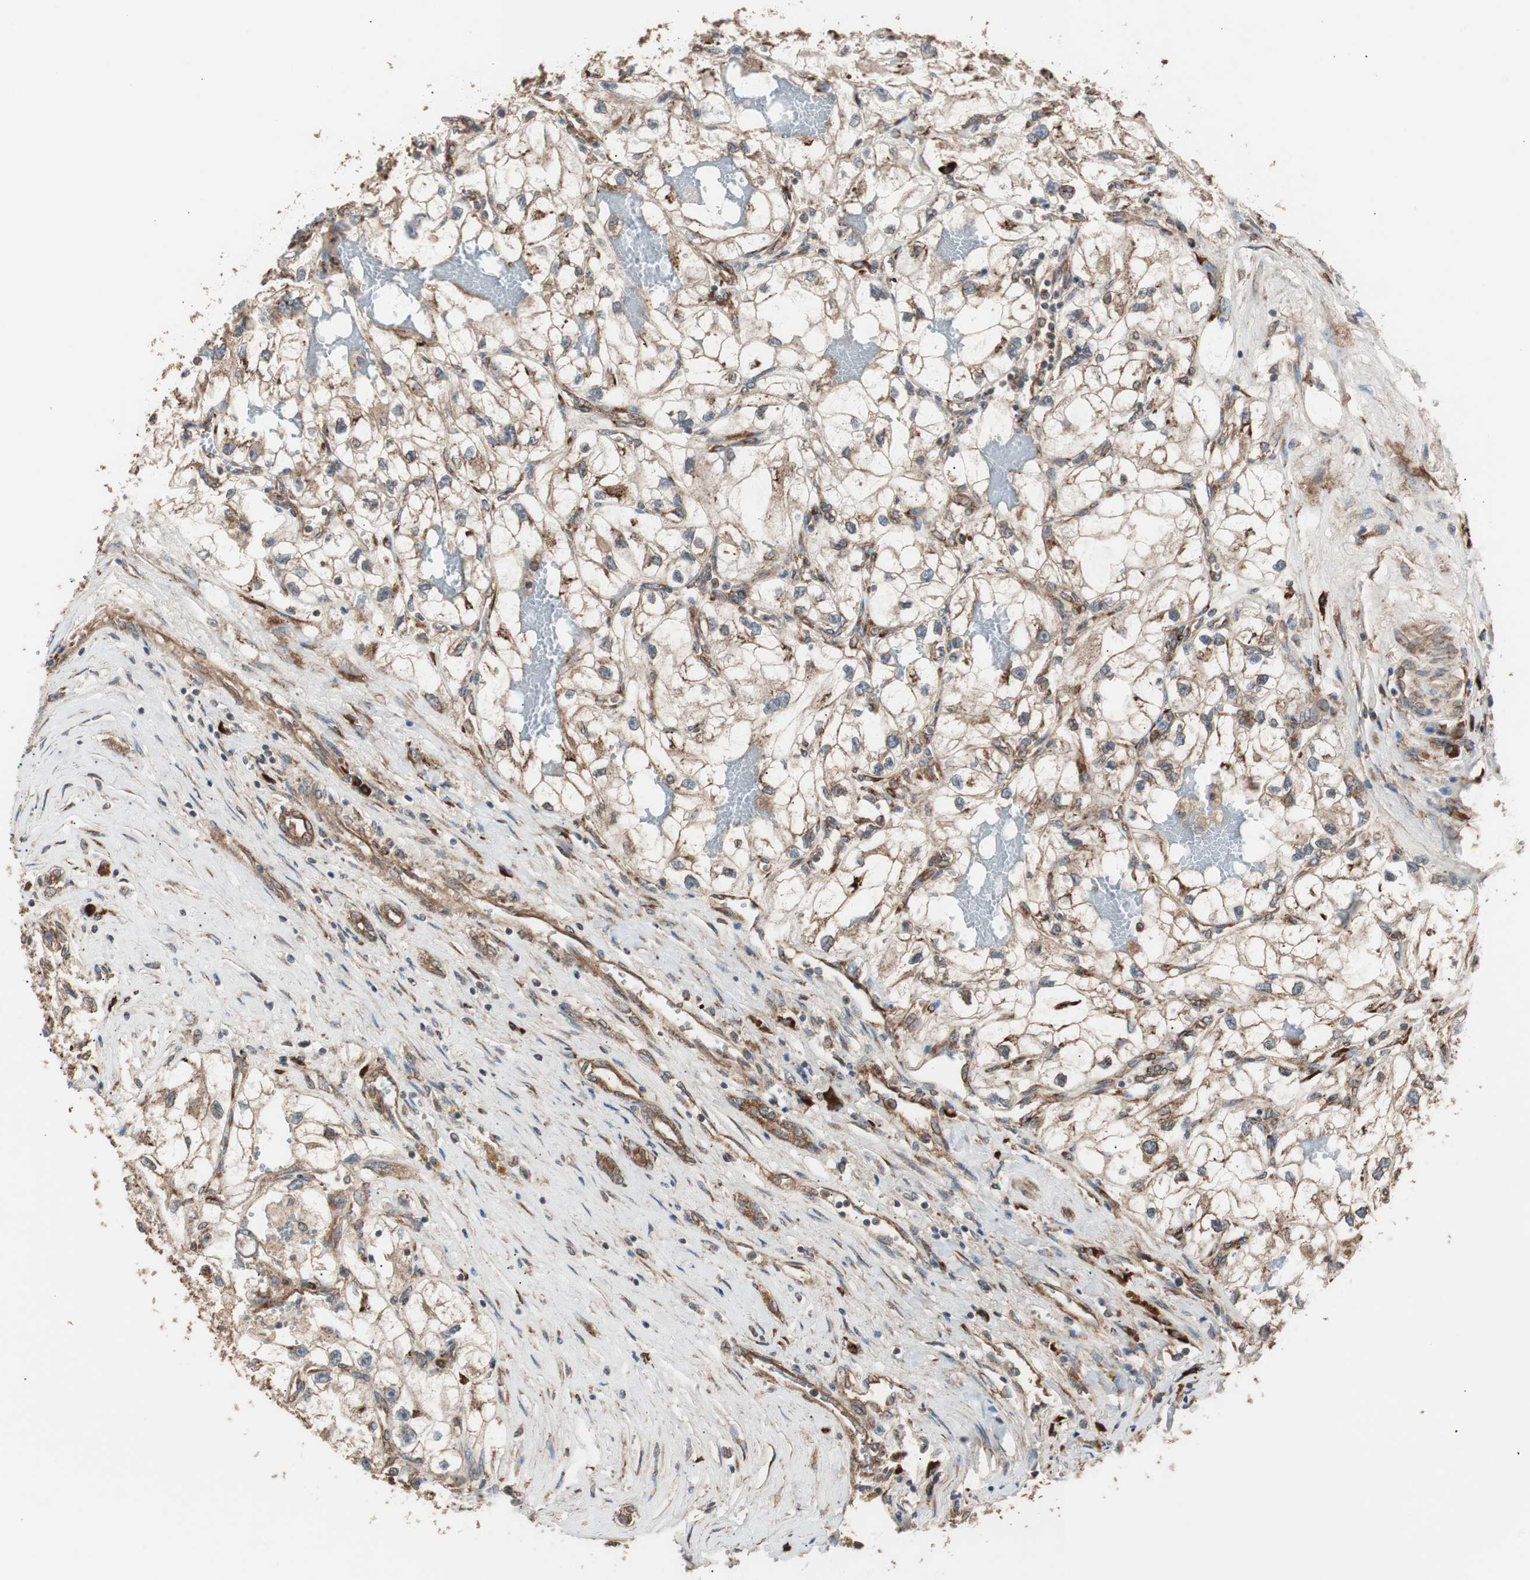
{"staining": {"intensity": "moderate", "quantity": "25%-75%", "location": "cytoplasmic/membranous"}, "tissue": "renal cancer", "cell_type": "Tumor cells", "image_type": "cancer", "snomed": [{"axis": "morphology", "description": "Adenocarcinoma, NOS"}, {"axis": "topography", "description": "Kidney"}], "caption": "Moderate cytoplasmic/membranous expression for a protein is identified in about 25%-75% of tumor cells of adenocarcinoma (renal) using immunohistochemistry.", "gene": "LZTS1", "patient": {"sex": "female", "age": 70}}